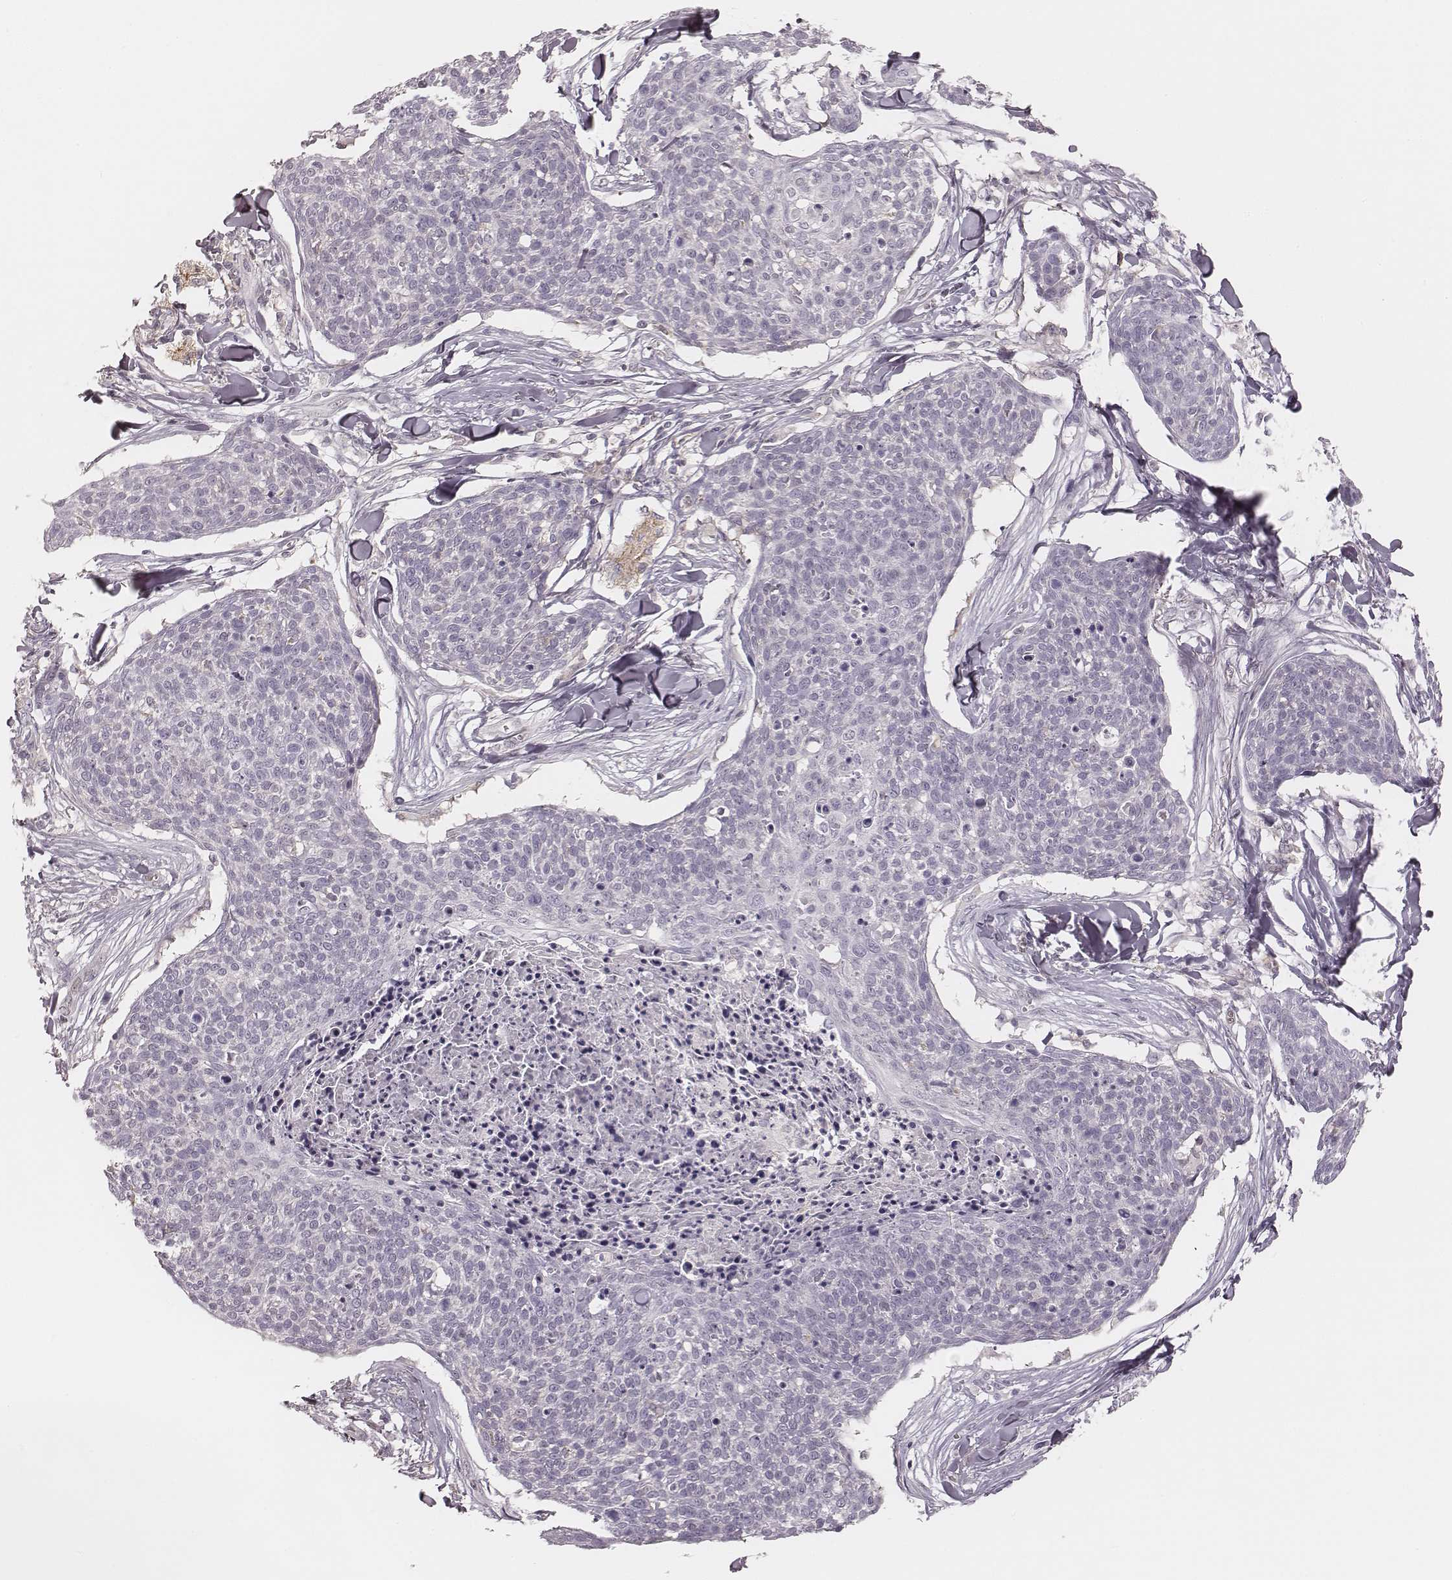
{"staining": {"intensity": "negative", "quantity": "none", "location": "none"}, "tissue": "skin cancer", "cell_type": "Tumor cells", "image_type": "cancer", "snomed": [{"axis": "morphology", "description": "Squamous cell carcinoma, NOS"}, {"axis": "topography", "description": "Skin"}, {"axis": "topography", "description": "Vulva"}], "caption": "Micrograph shows no protein positivity in tumor cells of squamous cell carcinoma (skin) tissue. Nuclei are stained in blue.", "gene": "MSX1", "patient": {"sex": "female", "age": 75}}